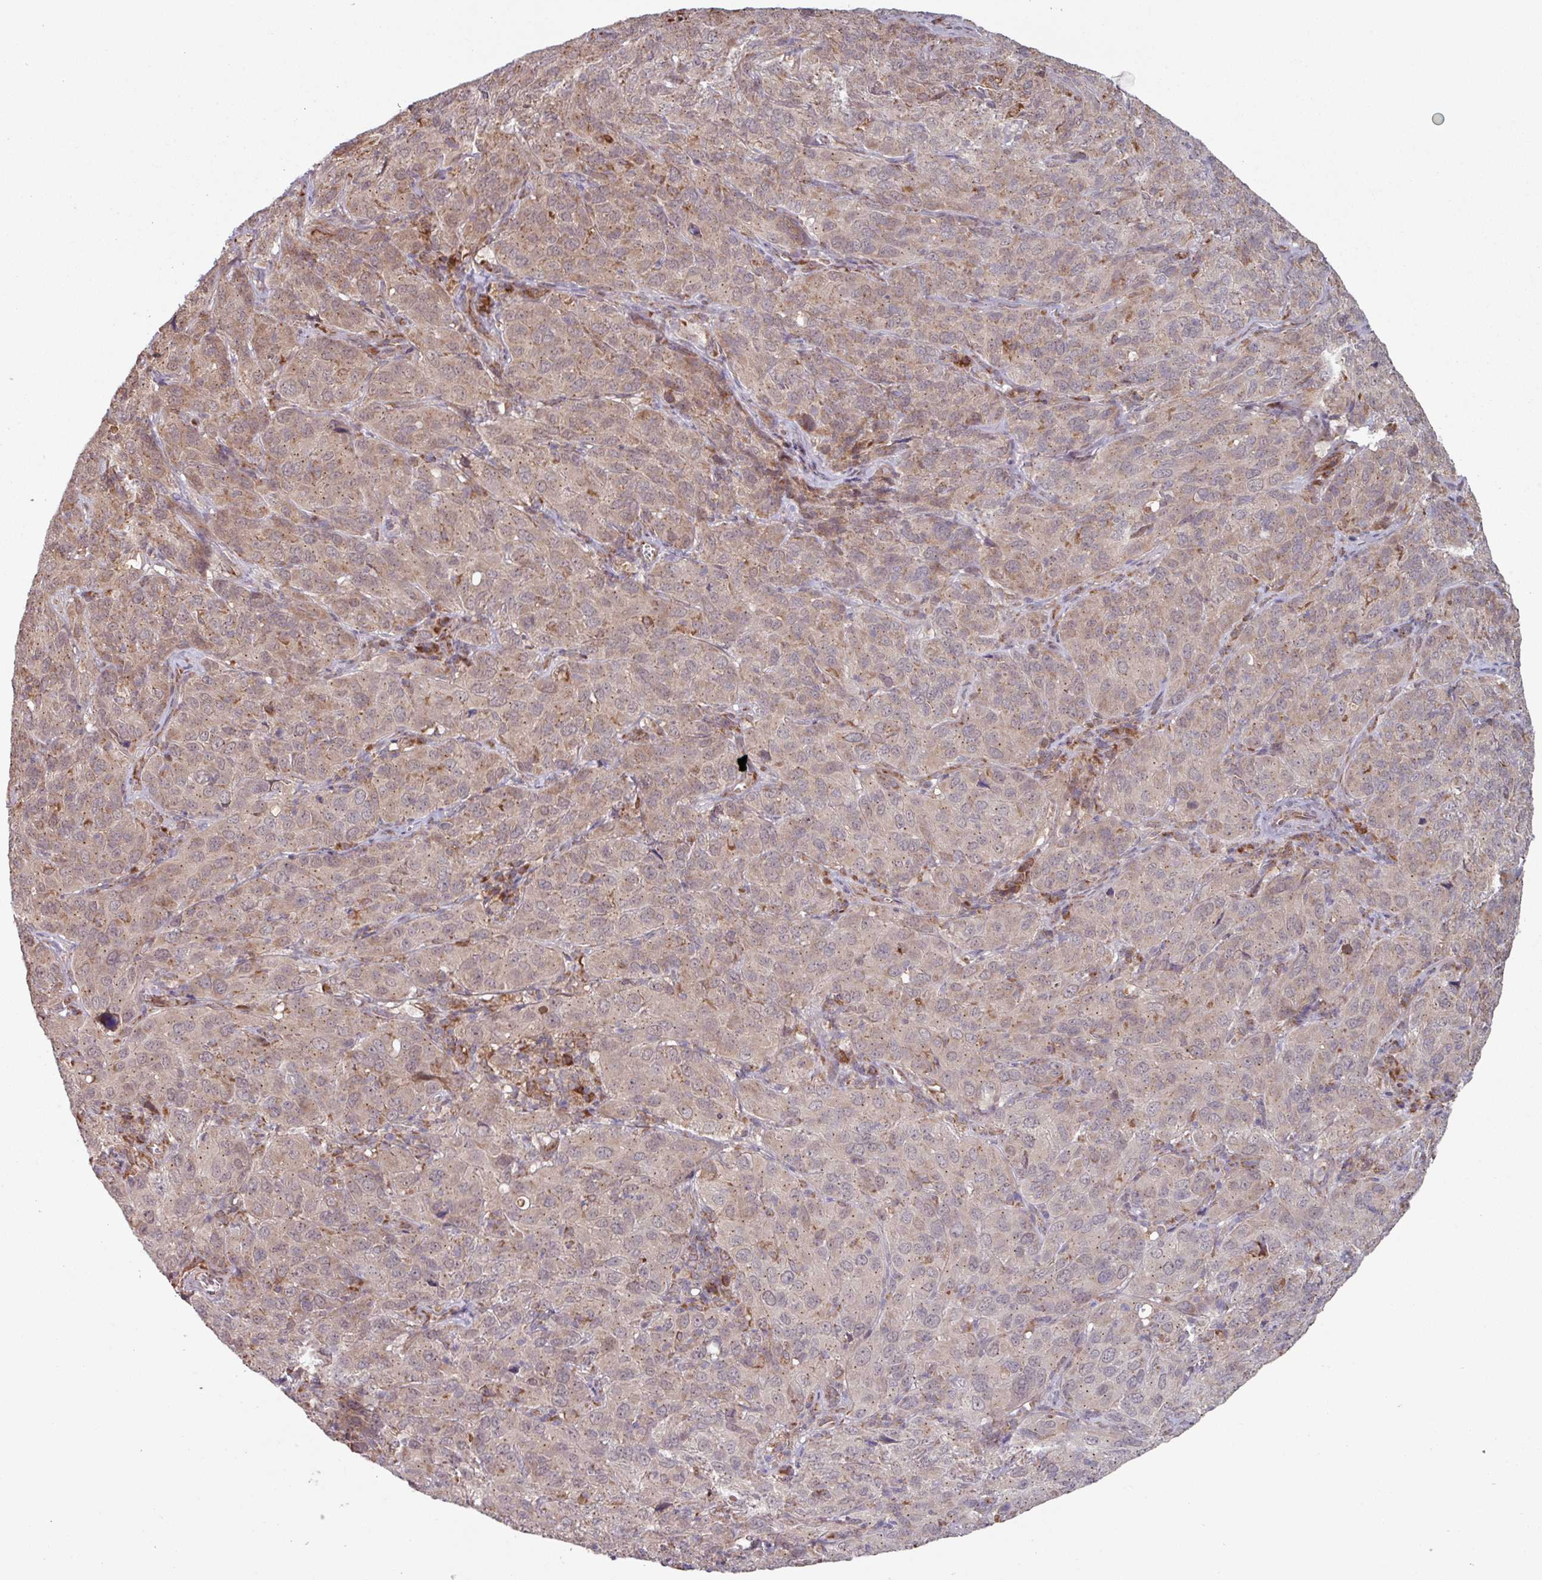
{"staining": {"intensity": "weak", "quantity": ">75%", "location": "cytoplasmic/membranous"}, "tissue": "cervical cancer", "cell_type": "Tumor cells", "image_type": "cancer", "snomed": [{"axis": "morphology", "description": "Normal tissue, NOS"}, {"axis": "morphology", "description": "Squamous cell carcinoma, NOS"}, {"axis": "topography", "description": "Cervix"}], "caption": "Protein expression analysis of human cervical cancer (squamous cell carcinoma) reveals weak cytoplasmic/membranous positivity in approximately >75% of tumor cells.", "gene": "COX7C", "patient": {"sex": "female", "age": 51}}